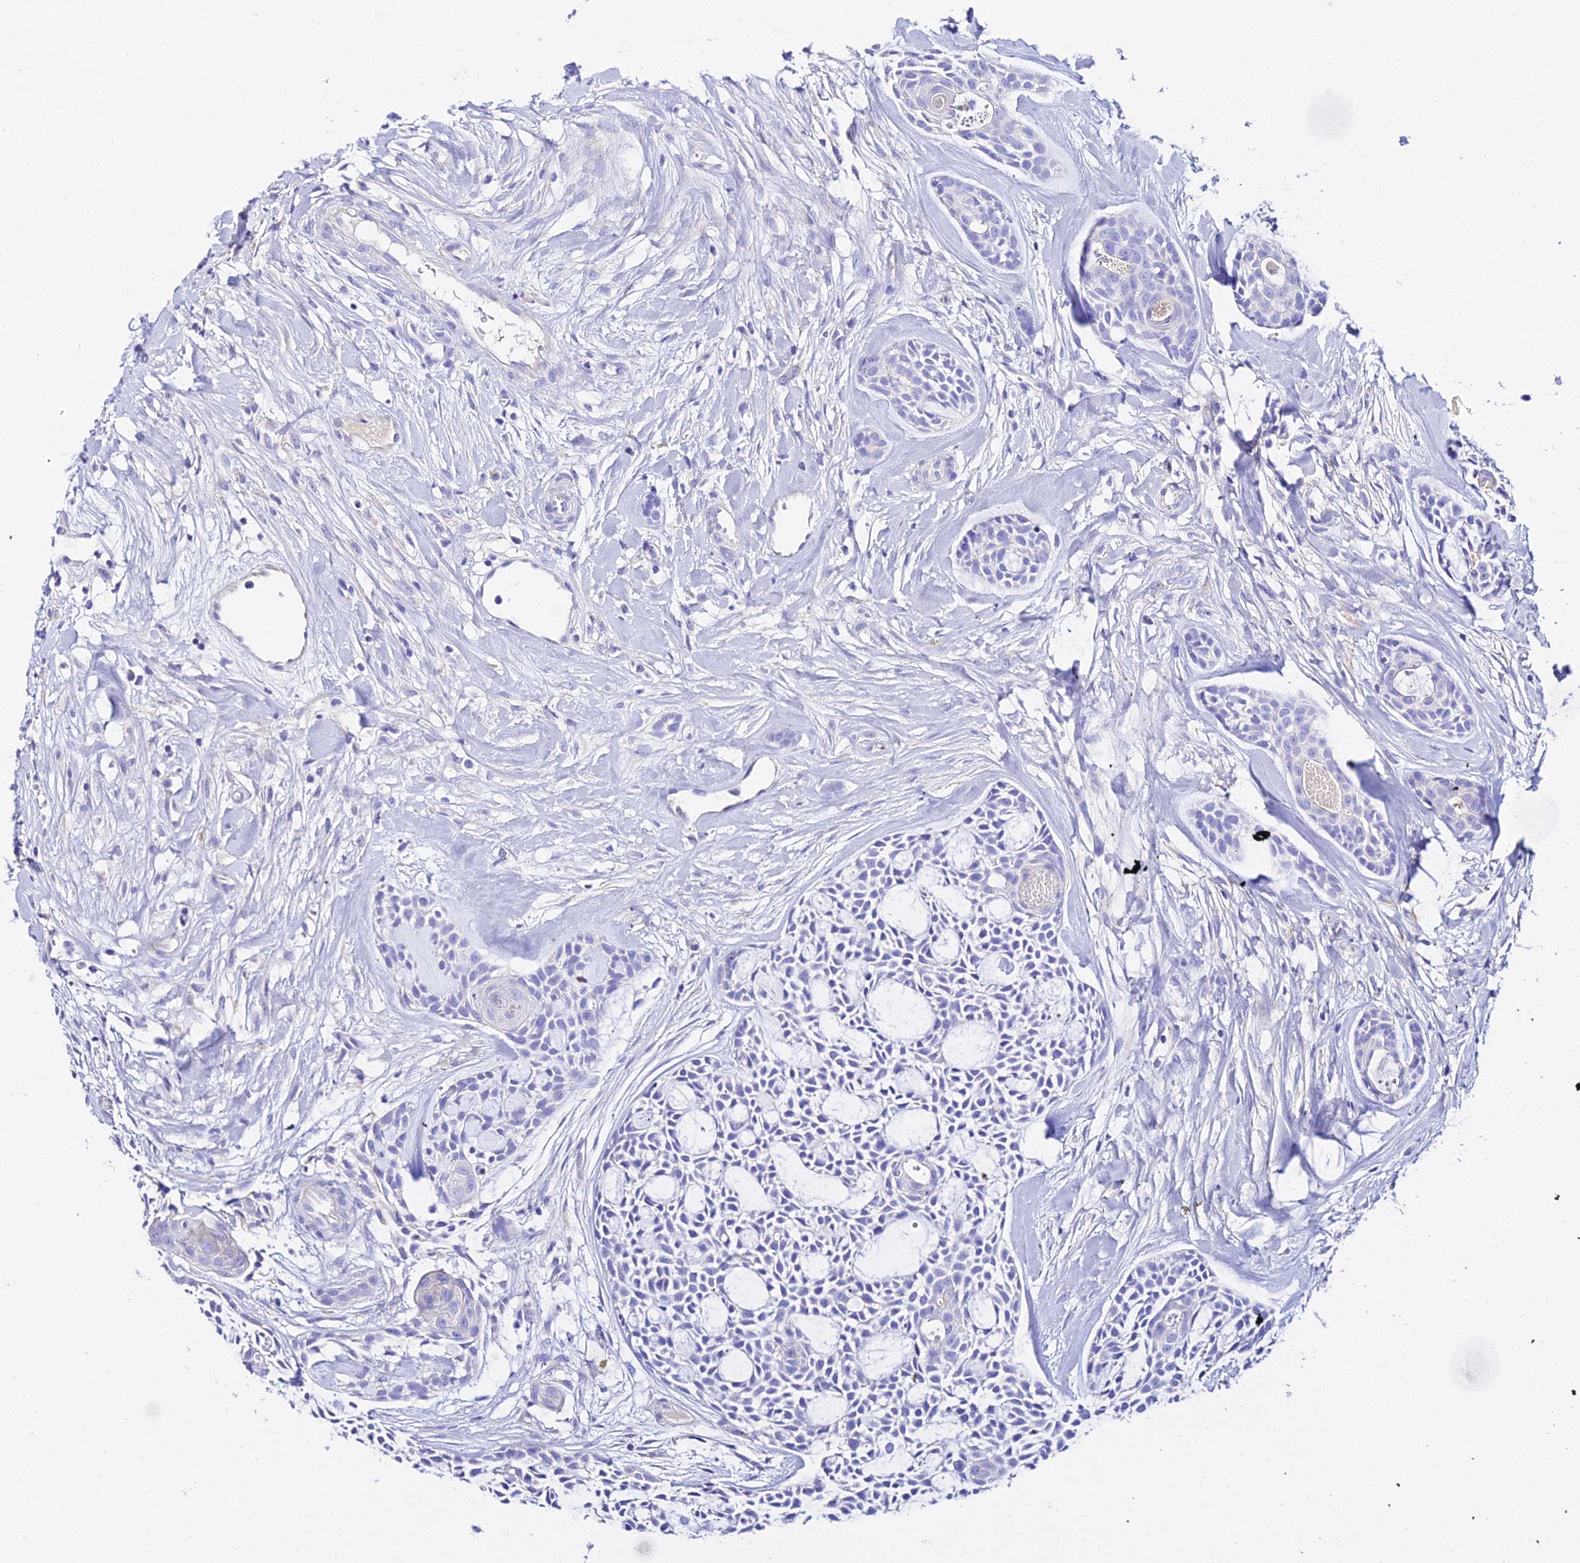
{"staining": {"intensity": "negative", "quantity": "none", "location": "none"}, "tissue": "head and neck cancer", "cell_type": "Tumor cells", "image_type": "cancer", "snomed": [{"axis": "morphology", "description": "Adenocarcinoma, NOS"}, {"axis": "topography", "description": "Subcutis"}, {"axis": "topography", "description": "Head-Neck"}], "caption": "DAB immunohistochemical staining of human head and neck cancer (adenocarcinoma) demonstrates no significant staining in tumor cells.", "gene": "TMEM117", "patient": {"sex": "female", "age": 73}}